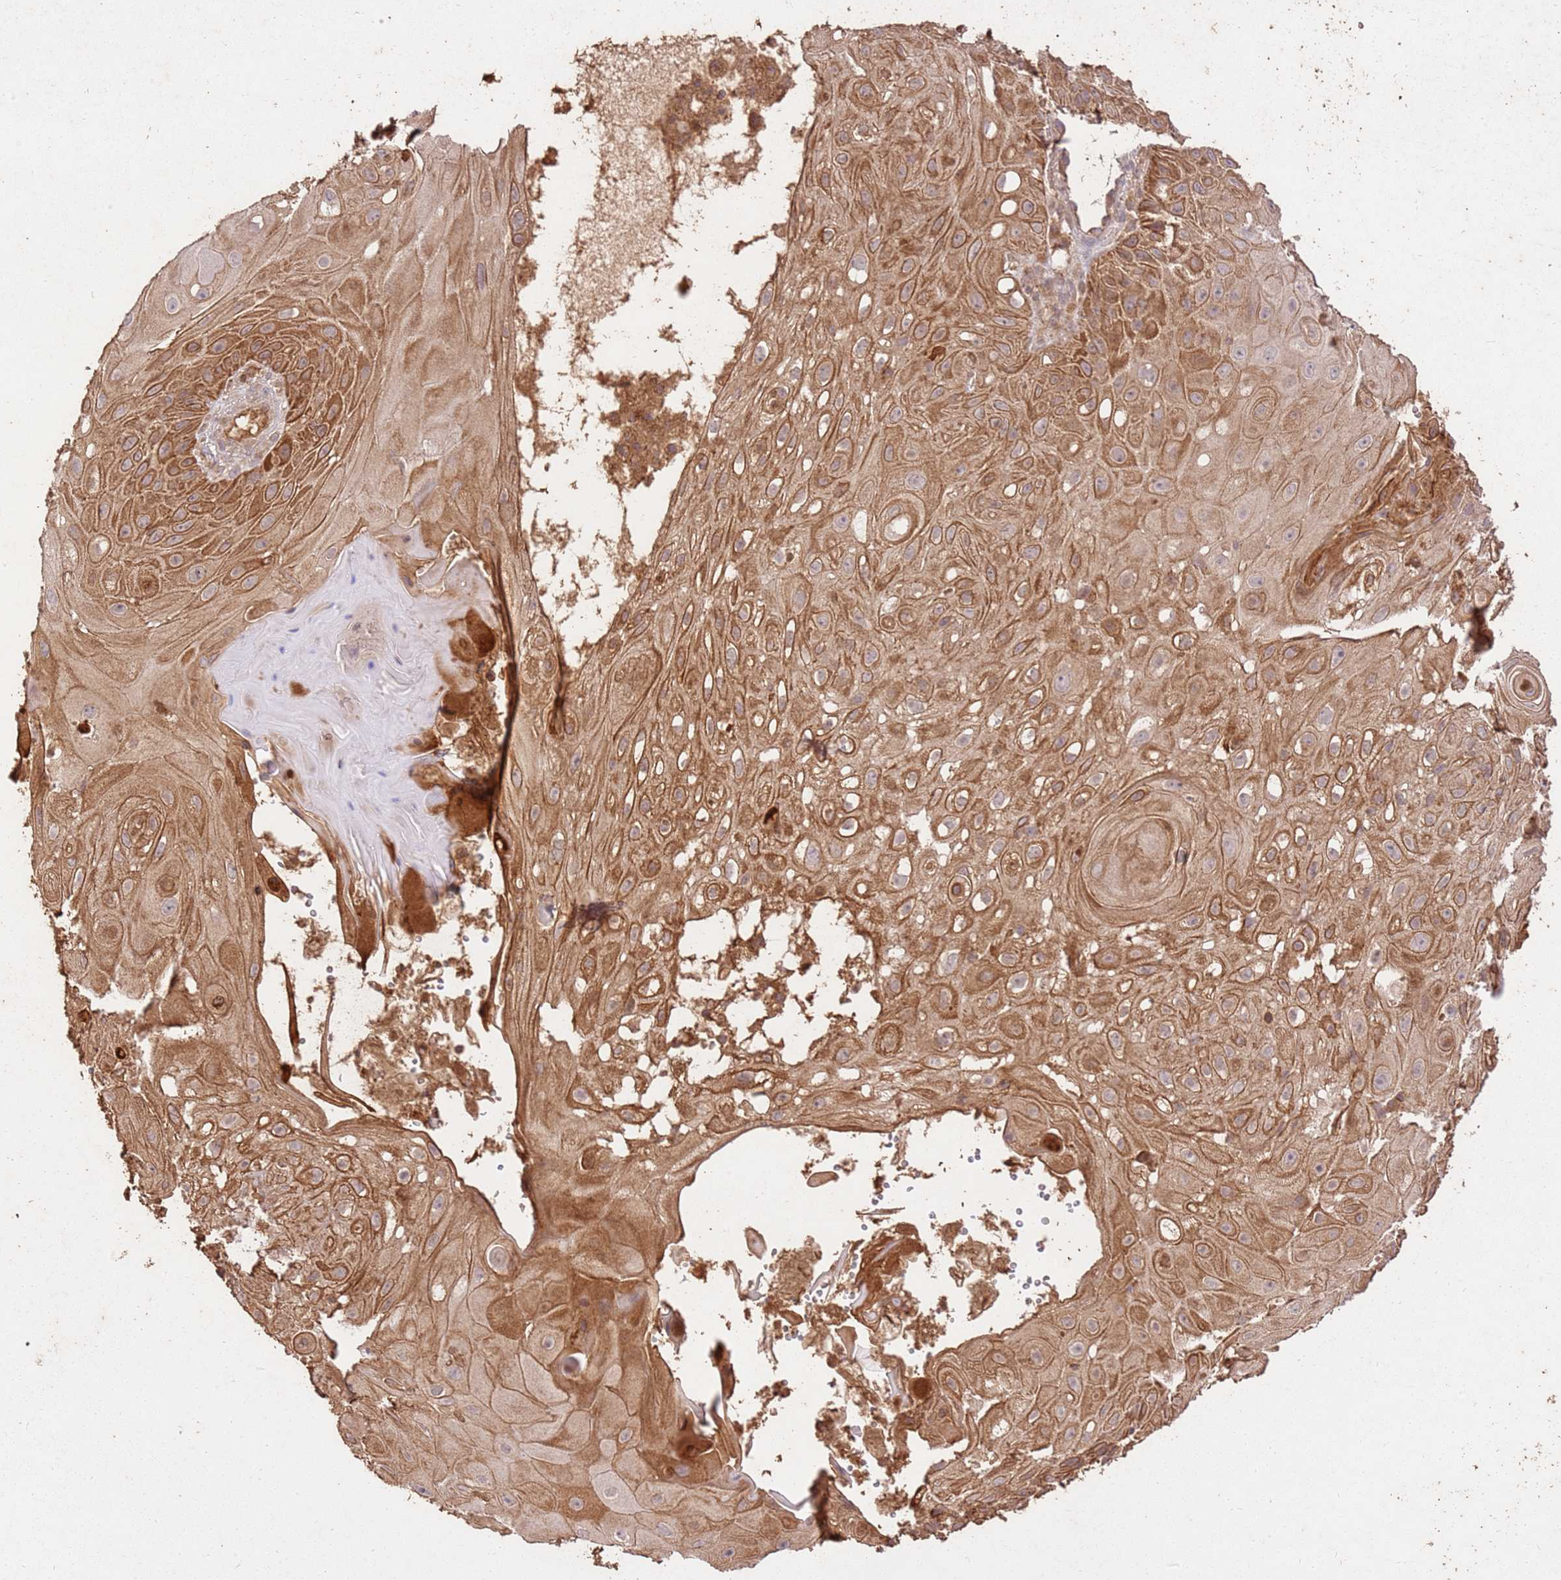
{"staining": {"intensity": "moderate", "quantity": ">75%", "location": "cytoplasmic/membranous"}, "tissue": "skin cancer", "cell_type": "Tumor cells", "image_type": "cancer", "snomed": [{"axis": "morphology", "description": "Normal tissue, NOS"}, {"axis": "morphology", "description": "Squamous cell carcinoma, NOS"}, {"axis": "topography", "description": "Skin"}, {"axis": "topography", "description": "Cartilage tissue"}], "caption": "Squamous cell carcinoma (skin) was stained to show a protein in brown. There is medium levels of moderate cytoplasmic/membranous positivity in about >75% of tumor cells.", "gene": "LRRC28", "patient": {"sex": "female", "age": 79}}